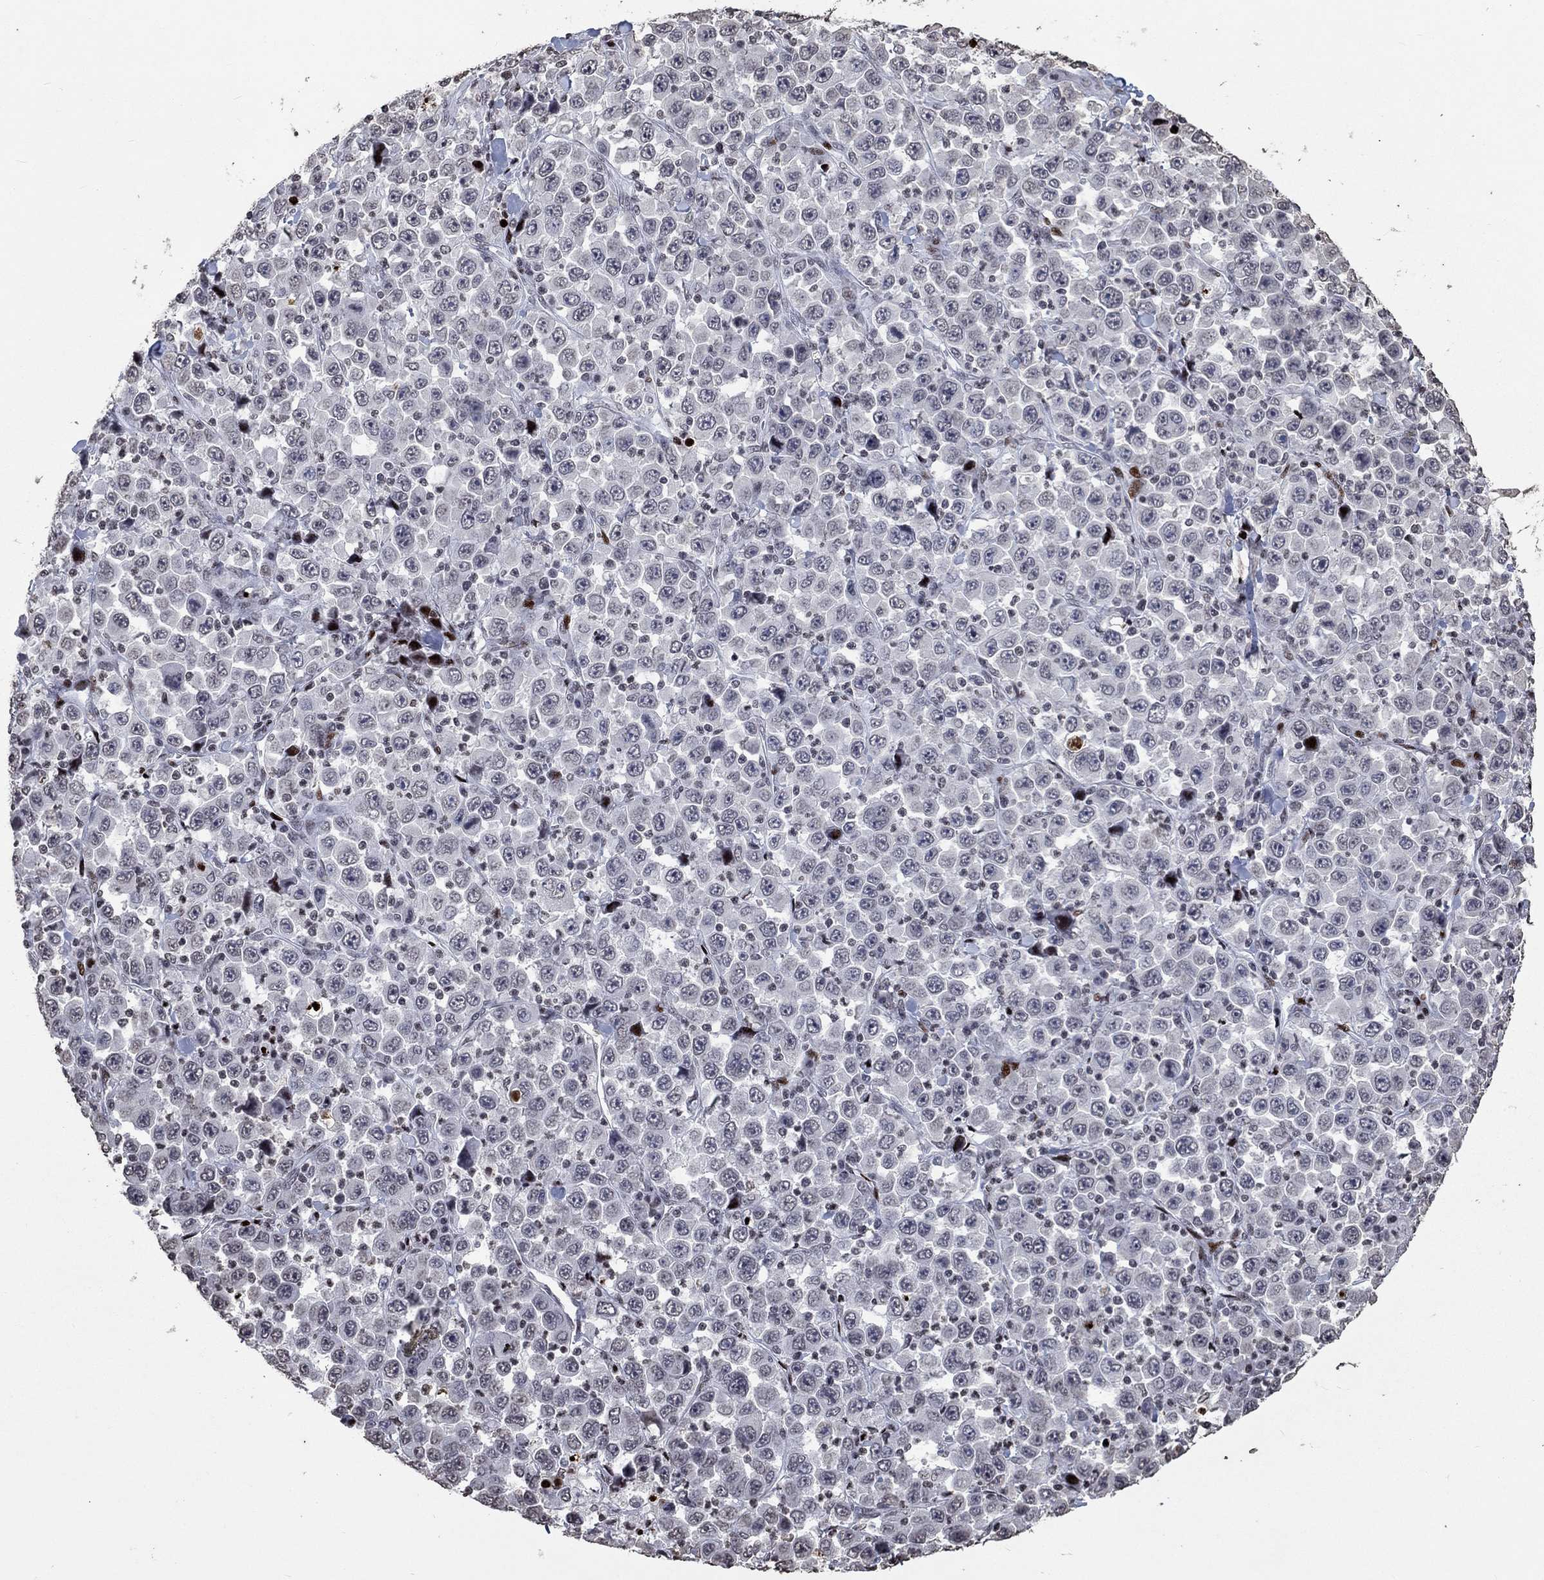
{"staining": {"intensity": "negative", "quantity": "none", "location": "none"}, "tissue": "stomach cancer", "cell_type": "Tumor cells", "image_type": "cancer", "snomed": [{"axis": "morphology", "description": "Normal tissue, NOS"}, {"axis": "morphology", "description": "Adenocarcinoma, NOS"}, {"axis": "topography", "description": "Stomach, upper"}, {"axis": "topography", "description": "Stomach"}], "caption": "Immunohistochemistry photomicrograph of stomach adenocarcinoma stained for a protein (brown), which displays no staining in tumor cells.", "gene": "SRSF3", "patient": {"sex": "male", "age": 59}}